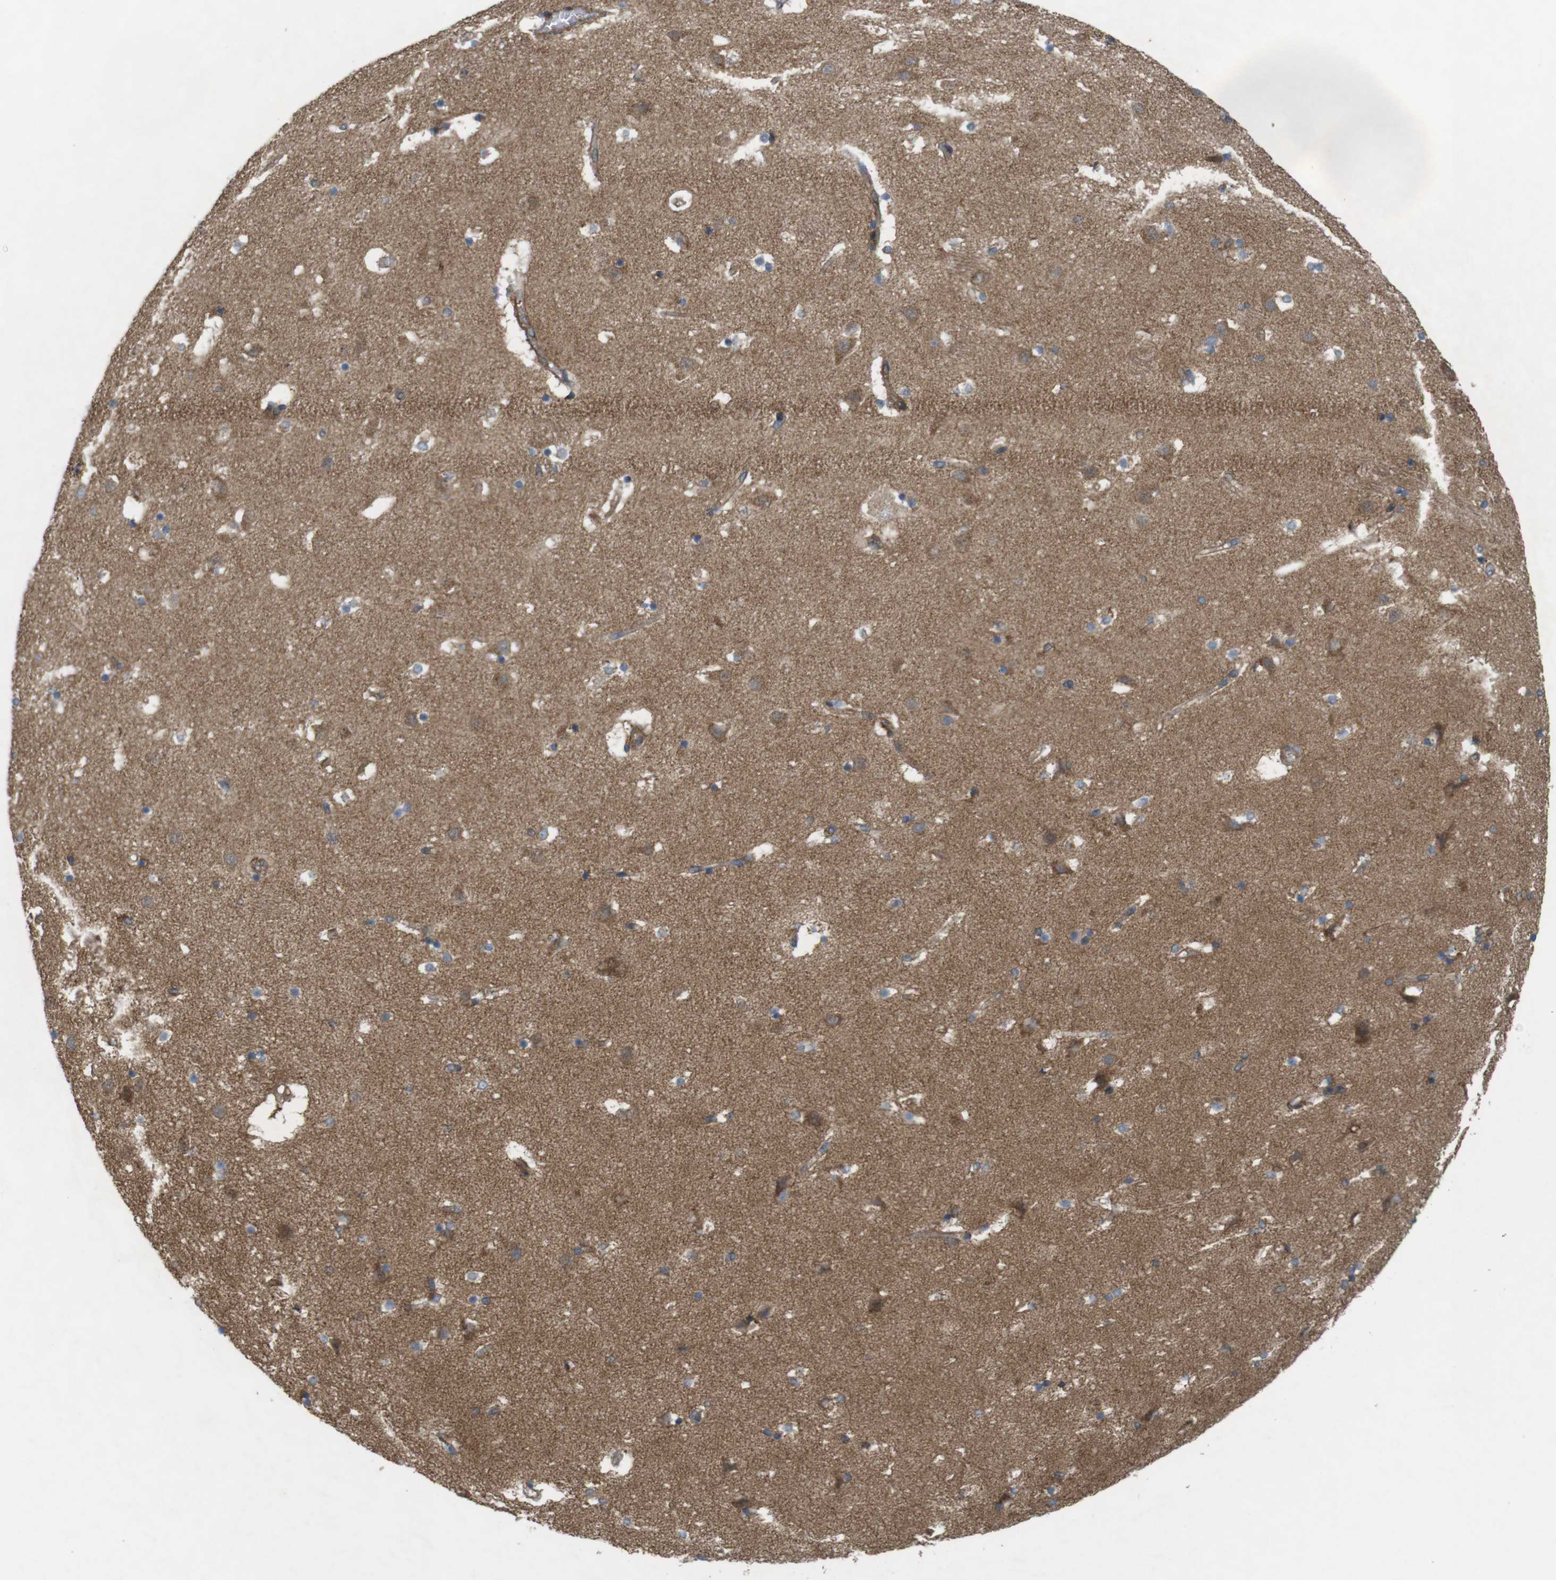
{"staining": {"intensity": "moderate", "quantity": "<25%", "location": "cytoplasmic/membranous"}, "tissue": "caudate", "cell_type": "Glial cells", "image_type": "normal", "snomed": [{"axis": "morphology", "description": "Normal tissue, NOS"}, {"axis": "topography", "description": "Lateral ventricle wall"}], "caption": "Protein expression analysis of benign human caudate reveals moderate cytoplasmic/membranous expression in about <25% of glial cells. The staining is performed using DAB brown chromogen to label protein expression. The nuclei are counter-stained blue using hematoxylin.", "gene": "DDAH2", "patient": {"sex": "male", "age": 45}}